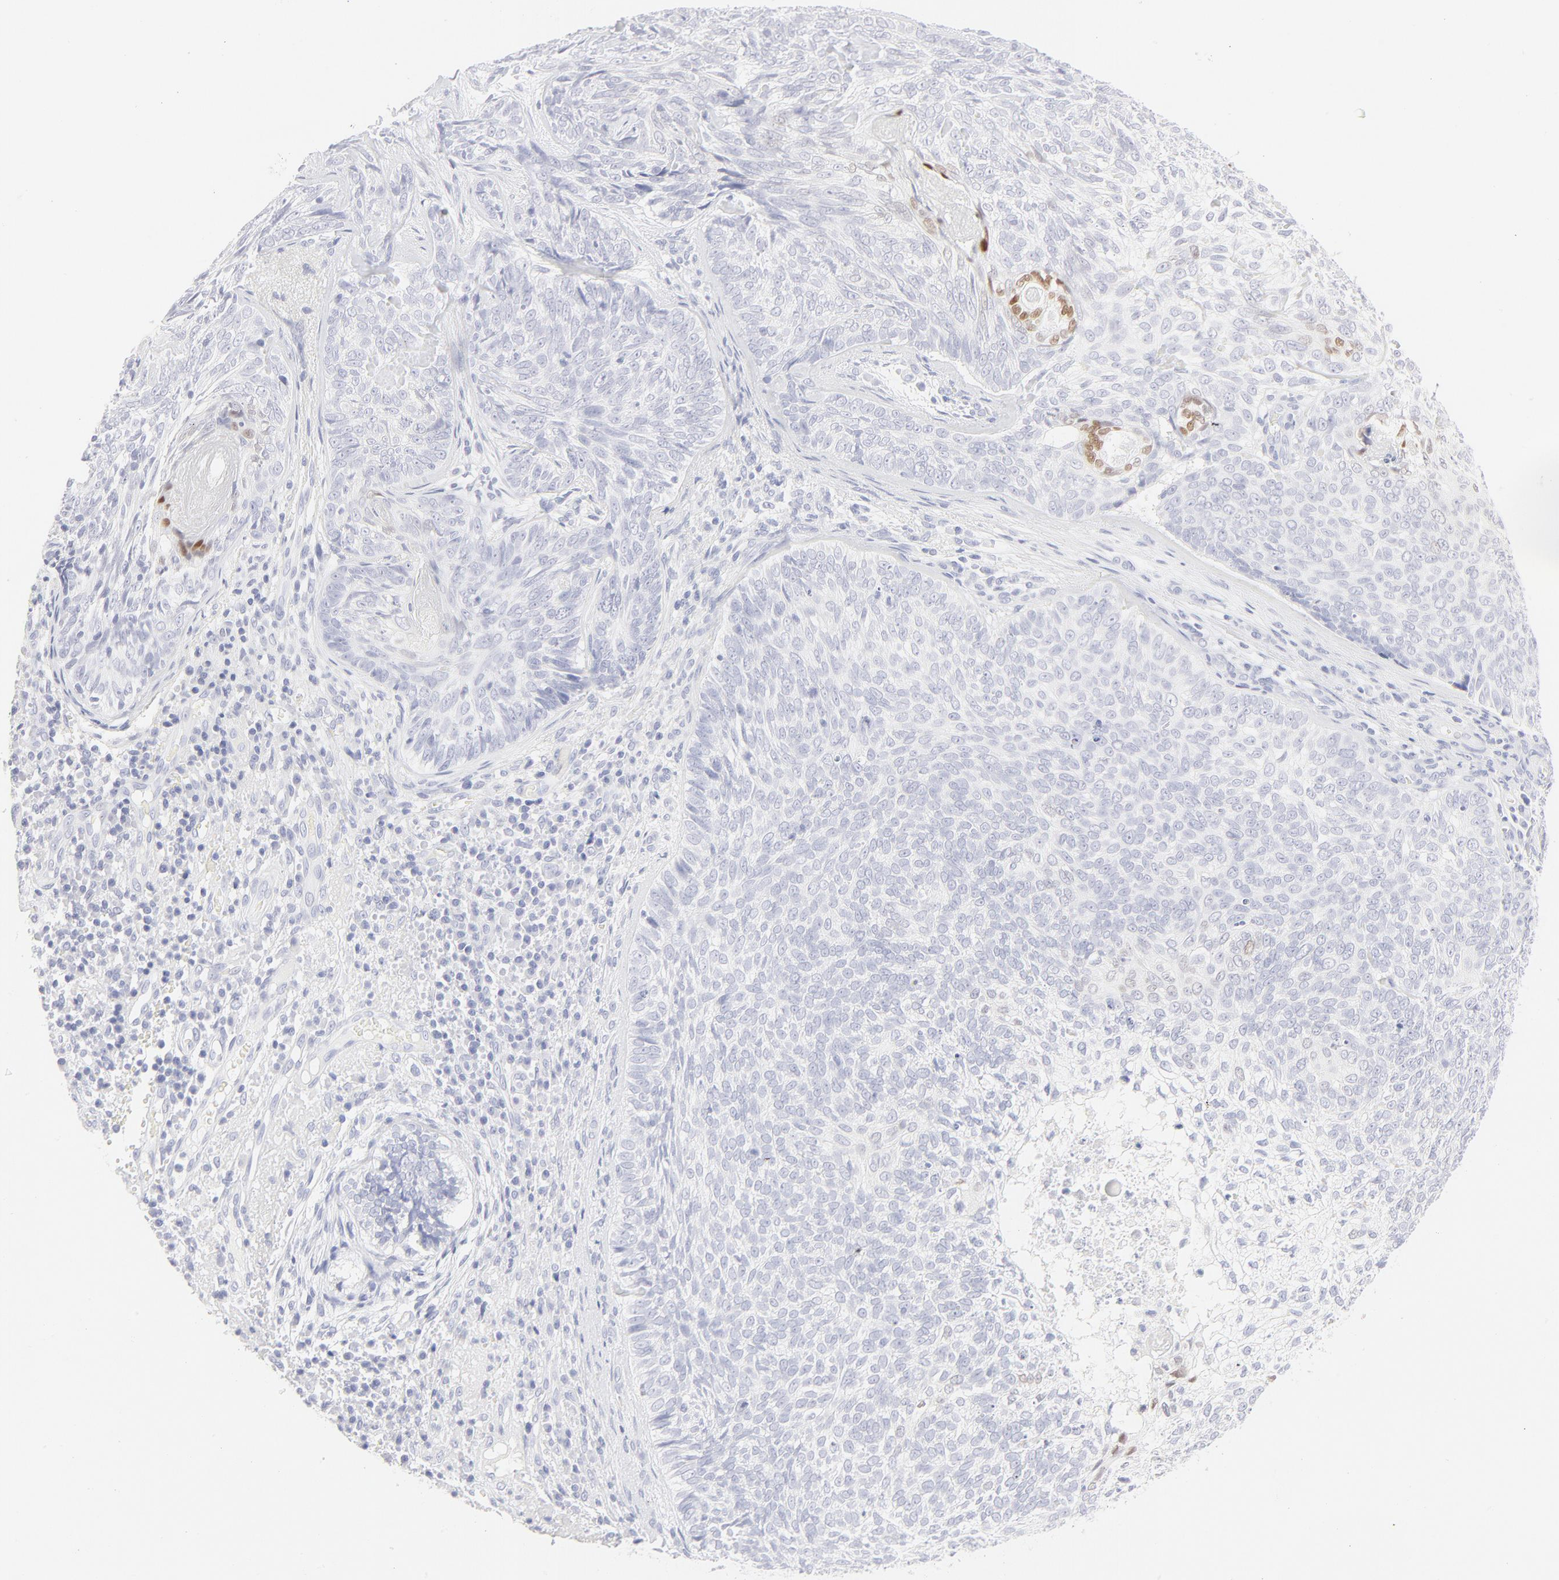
{"staining": {"intensity": "moderate", "quantity": "<25%", "location": "nuclear"}, "tissue": "skin cancer", "cell_type": "Tumor cells", "image_type": "cancer", "snomed": [{"axis": "morphology", "description": "Basal cell carcinoma"}, {"axis": "topography", "description": "Skin"}], "caption": "Tumor cells exhibit moderate nuclear positivity in approximately <25% of cells in skin basal cell carcinoma.", "gene": "ELF3", "patient": {"sex": "male", "age": 72}}